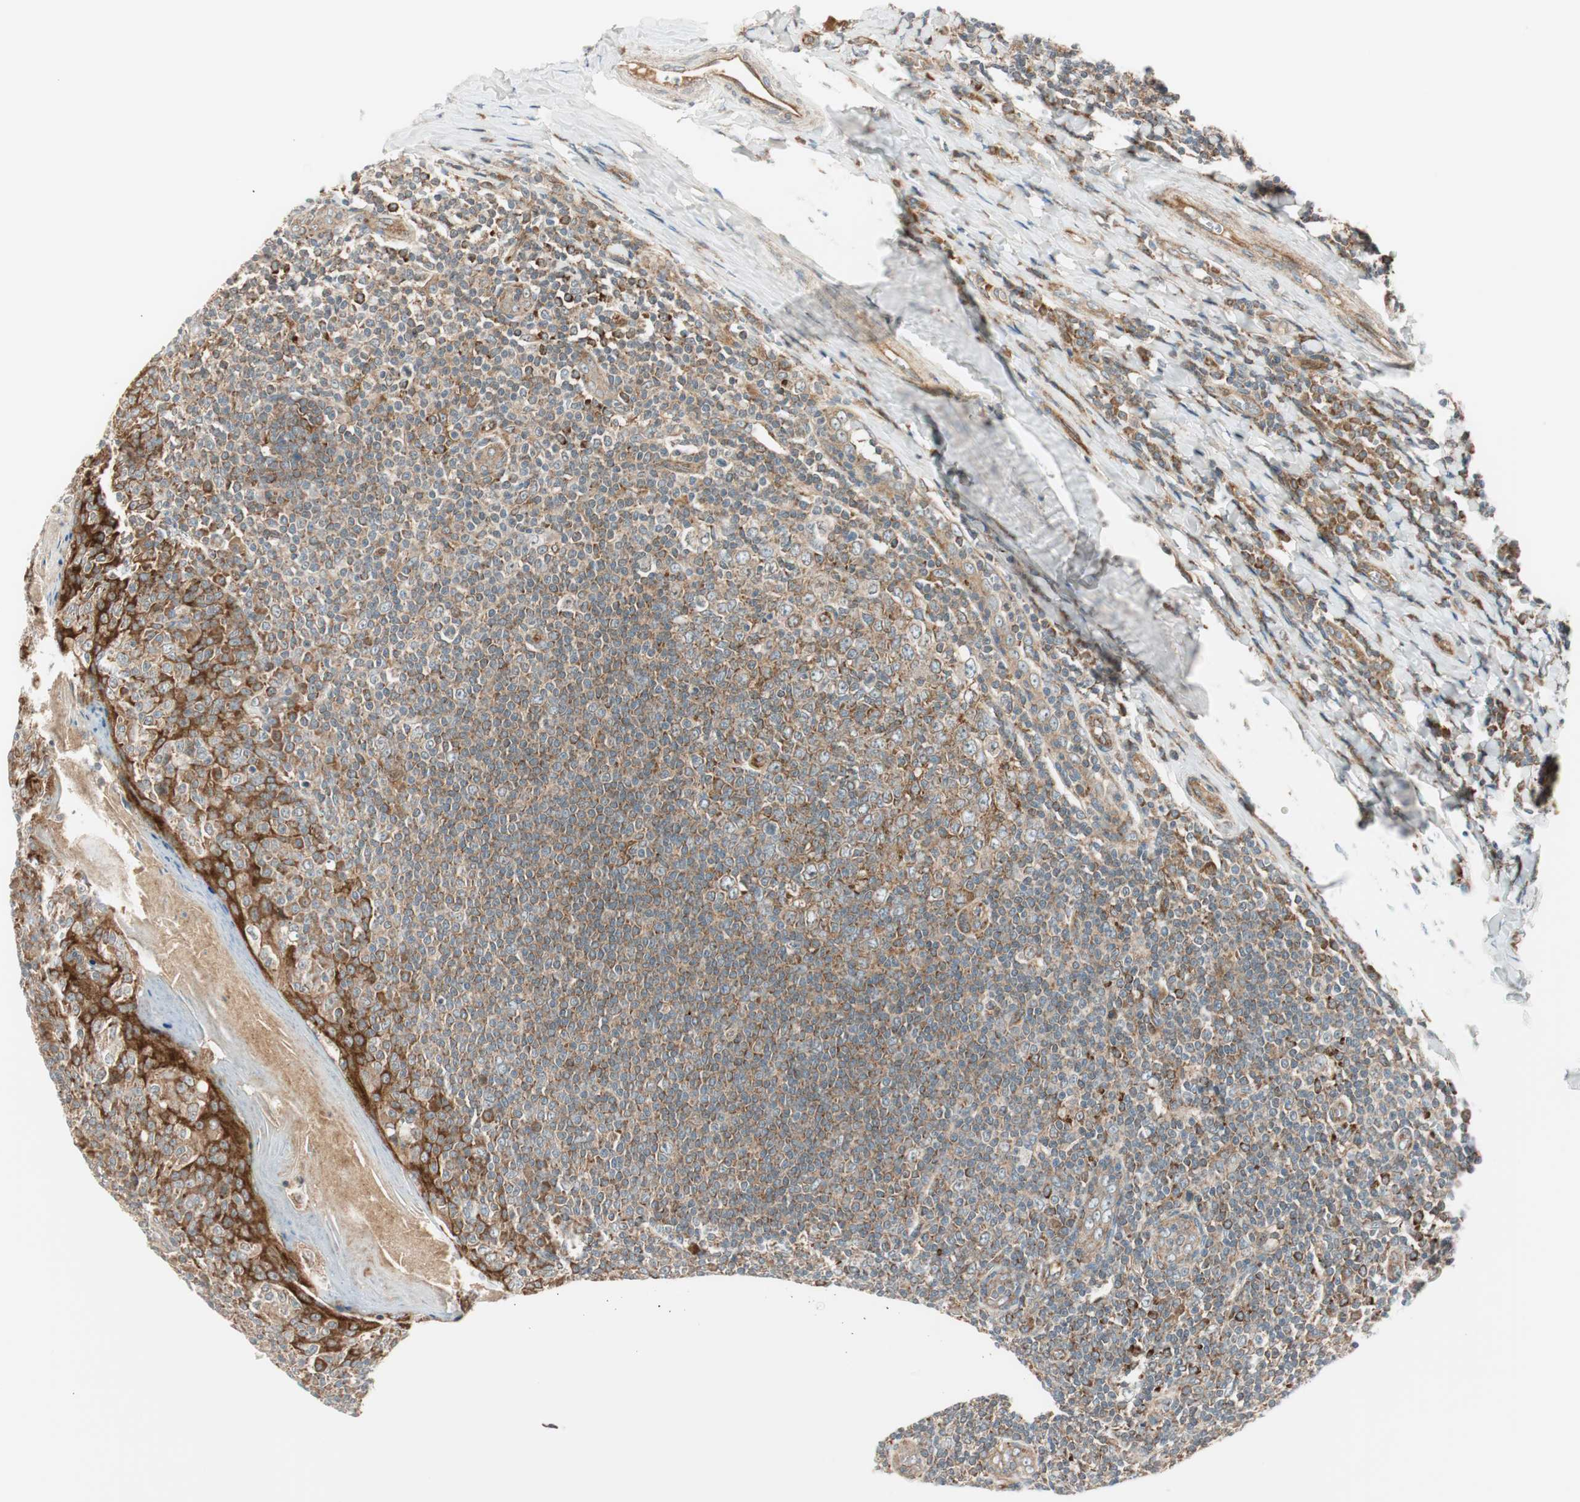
{"staining": {"intensity": "moderate", "quantity": "<25%", "location": "cytoplasmic/membranous"}, "tissue": "tonsil", "cell_type": "Germinal center cells", "image_type": "normal", "snomed": [{"axis": "morphology", "description": "Normal tissue, NOS"}, {"axis": "topography", "description": "Tonsil"}], "caption": "Normal tonsil demonstrates moderate cytoplasmic/membranous expression in approximately <25% of germinal center cells.", "gene": "ABI1", "patient": {"sex": "male", "age": 31}}